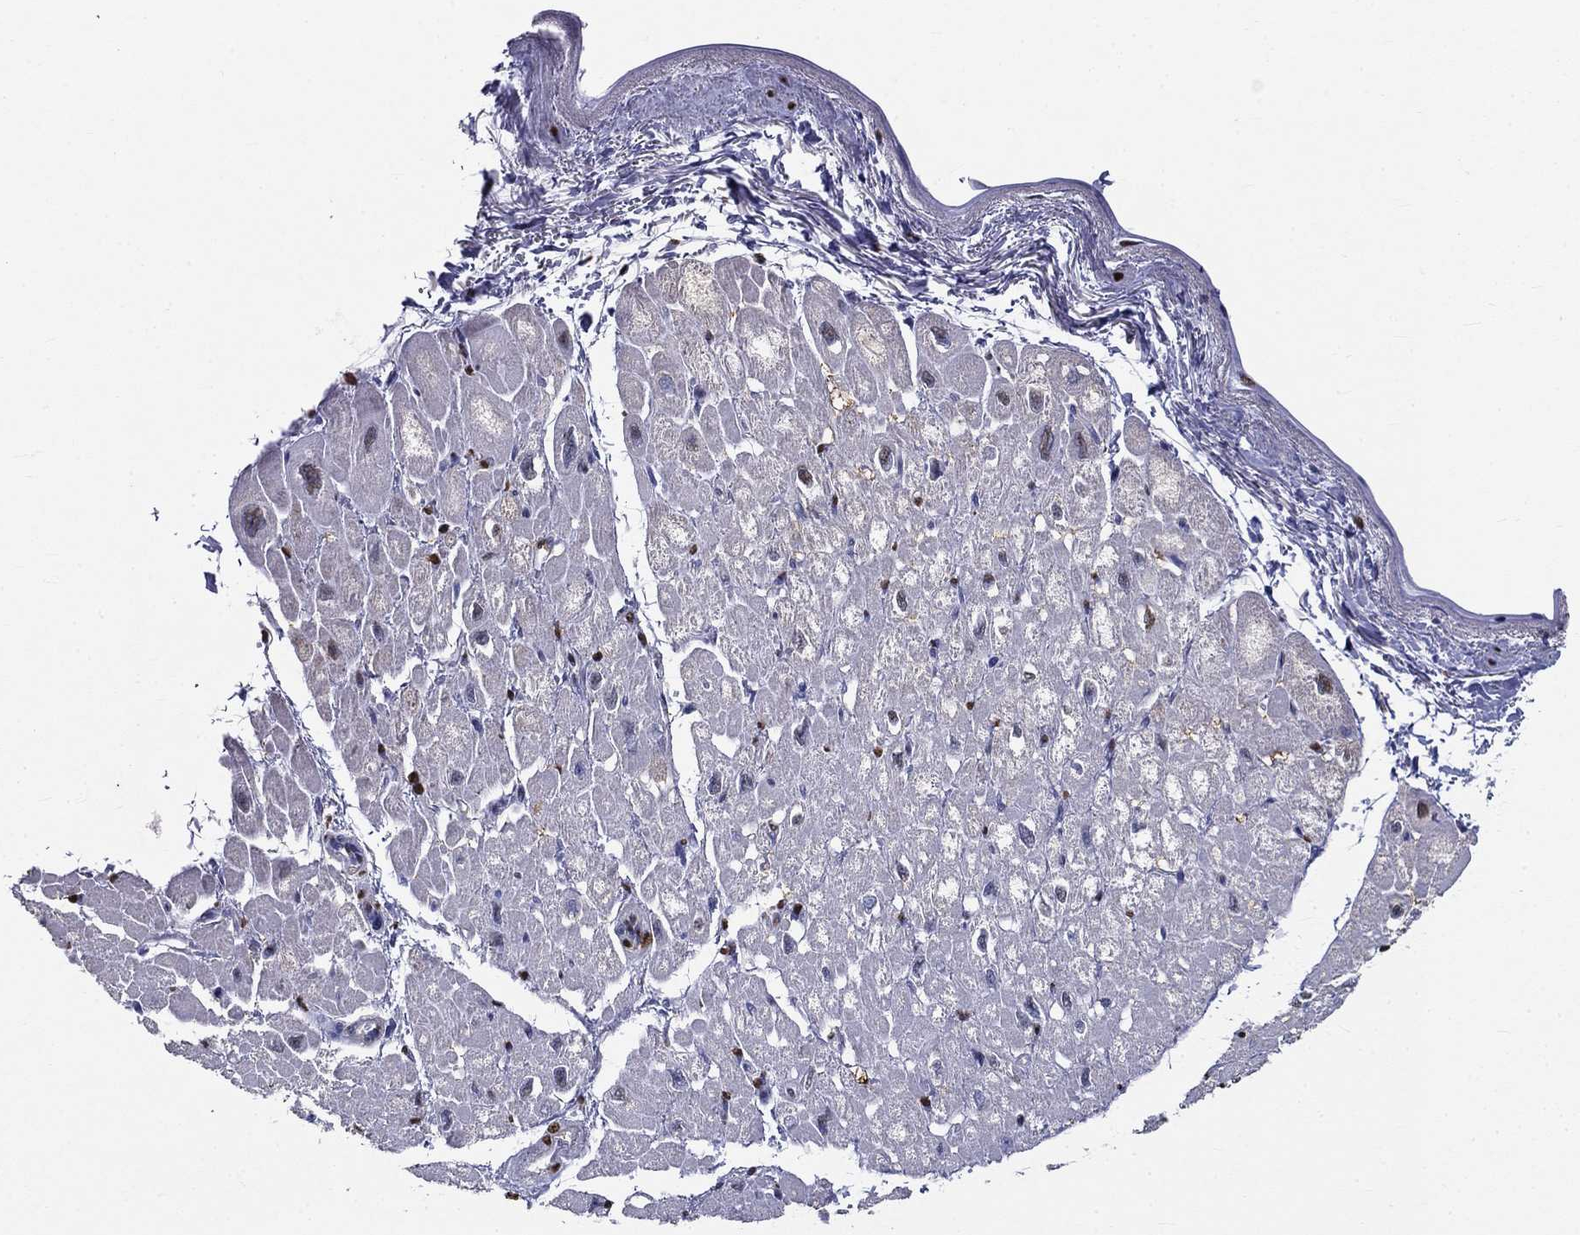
{"staining": {"intensity": "negative", "quantity": "none", "location": "none"}, "tissue": "heart muscle", "cell_type": "Cardiomyocytes", "image_type": "normal", "snomed": [{"axis": "morphology", "description": "Normal tissue, NOS"}, {"axis": "topography", "description": "Heart"}], "caption": "The micrograph demonstrates no staining of cardiomyocytes in unremarkable heart muscle. (DAB immunohistochemistry (IHC) visualized using brightfield microscopy, high magnification).", "gene": "IGSF8", "patient": {"sex": "male", "age": 66}}